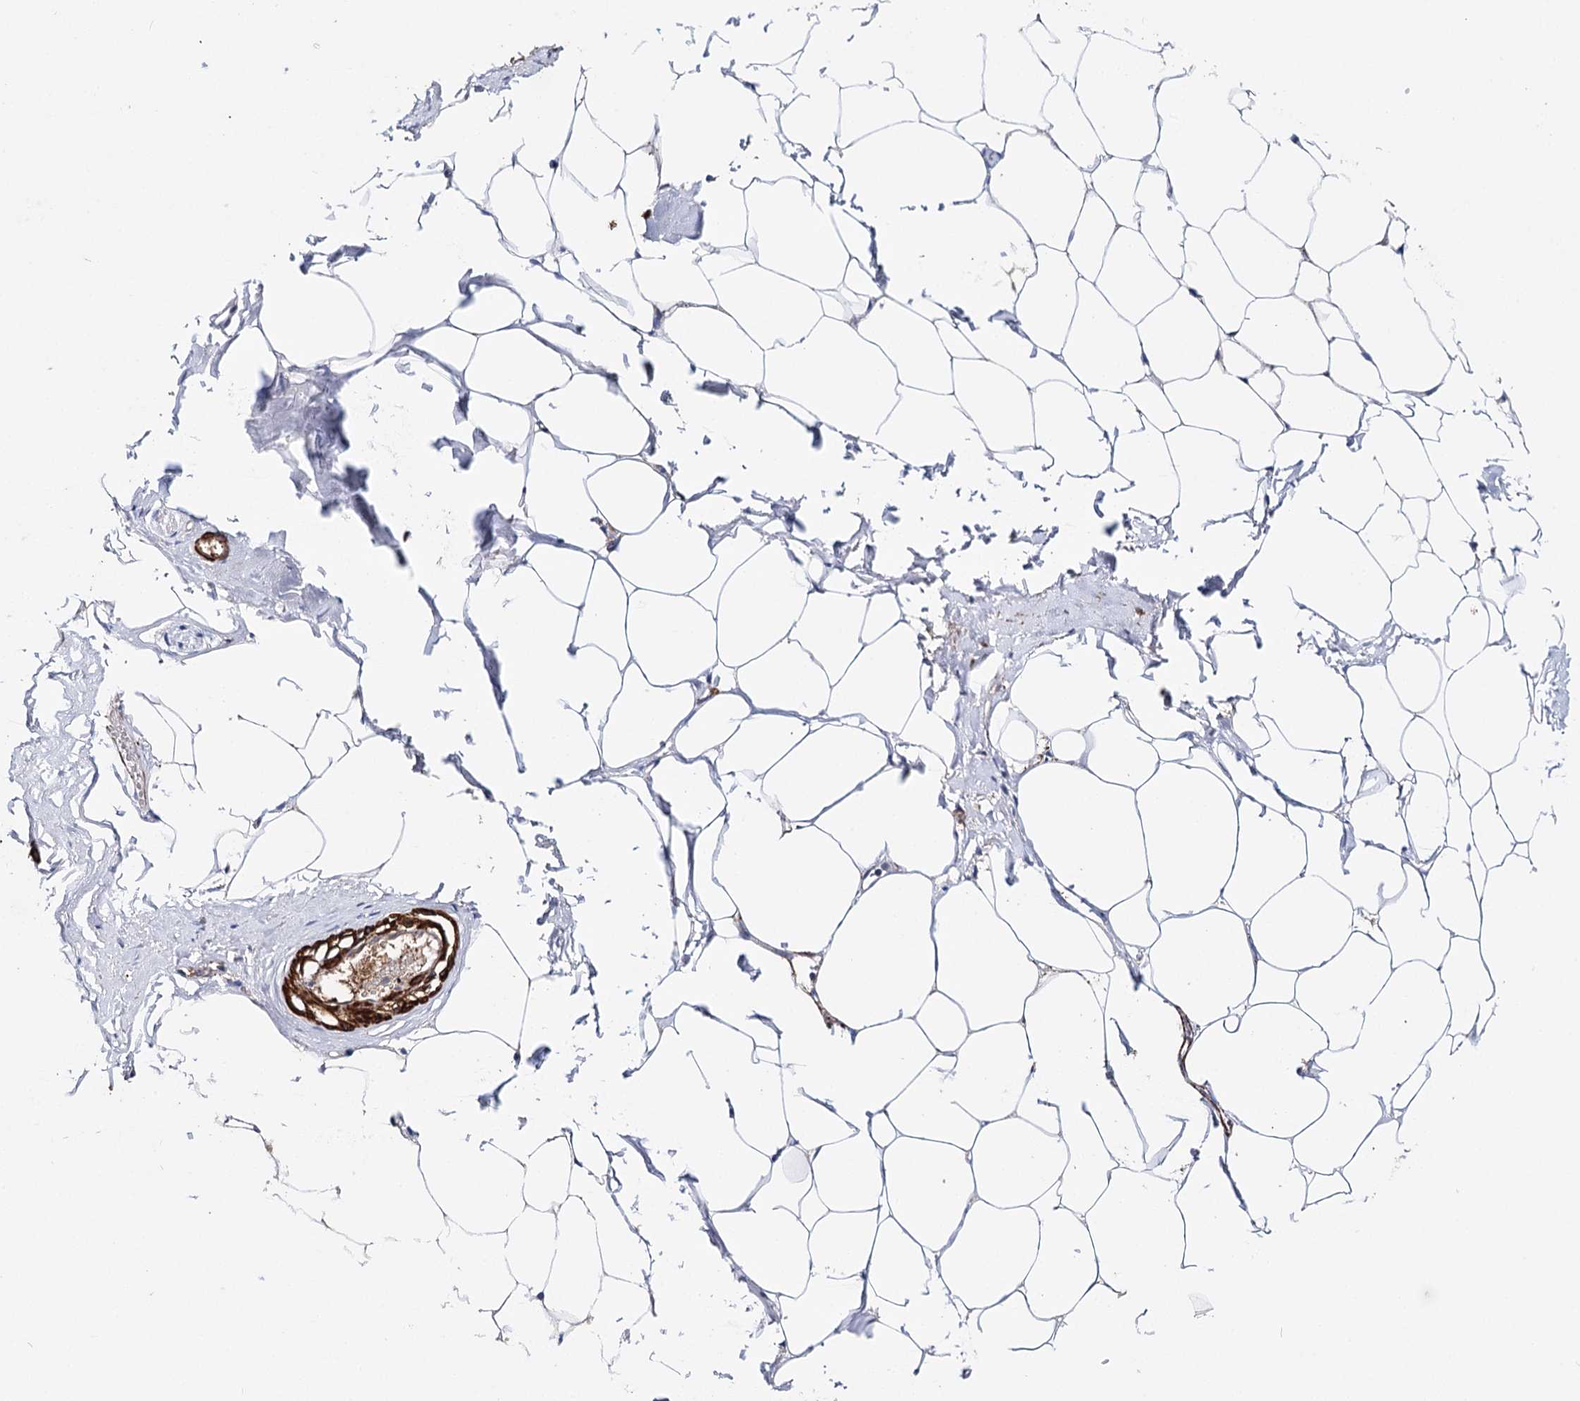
{"staining": {"intensity": "negative", "quantity": "none", "location": "none"}, "tissue": "adipose tissue", "cell_type": "Adipocytes", "image_type": "normal", "snomed": [{"axis": "morphology", "description": "Normal tissue, NOS"}, {"axis": "morphology", "description": "Adenocarcinoma, Low grade"}, {"axis": "topography", "description": "Prostate"}, {"axis": "topography", "description": "Peripheral nerve tissue"}], "caption": "Adipocytes show no significant positivity in normal adipose tissue.", "gene": "CFAP46", "patient": {"sex": "male", "age": 63}}